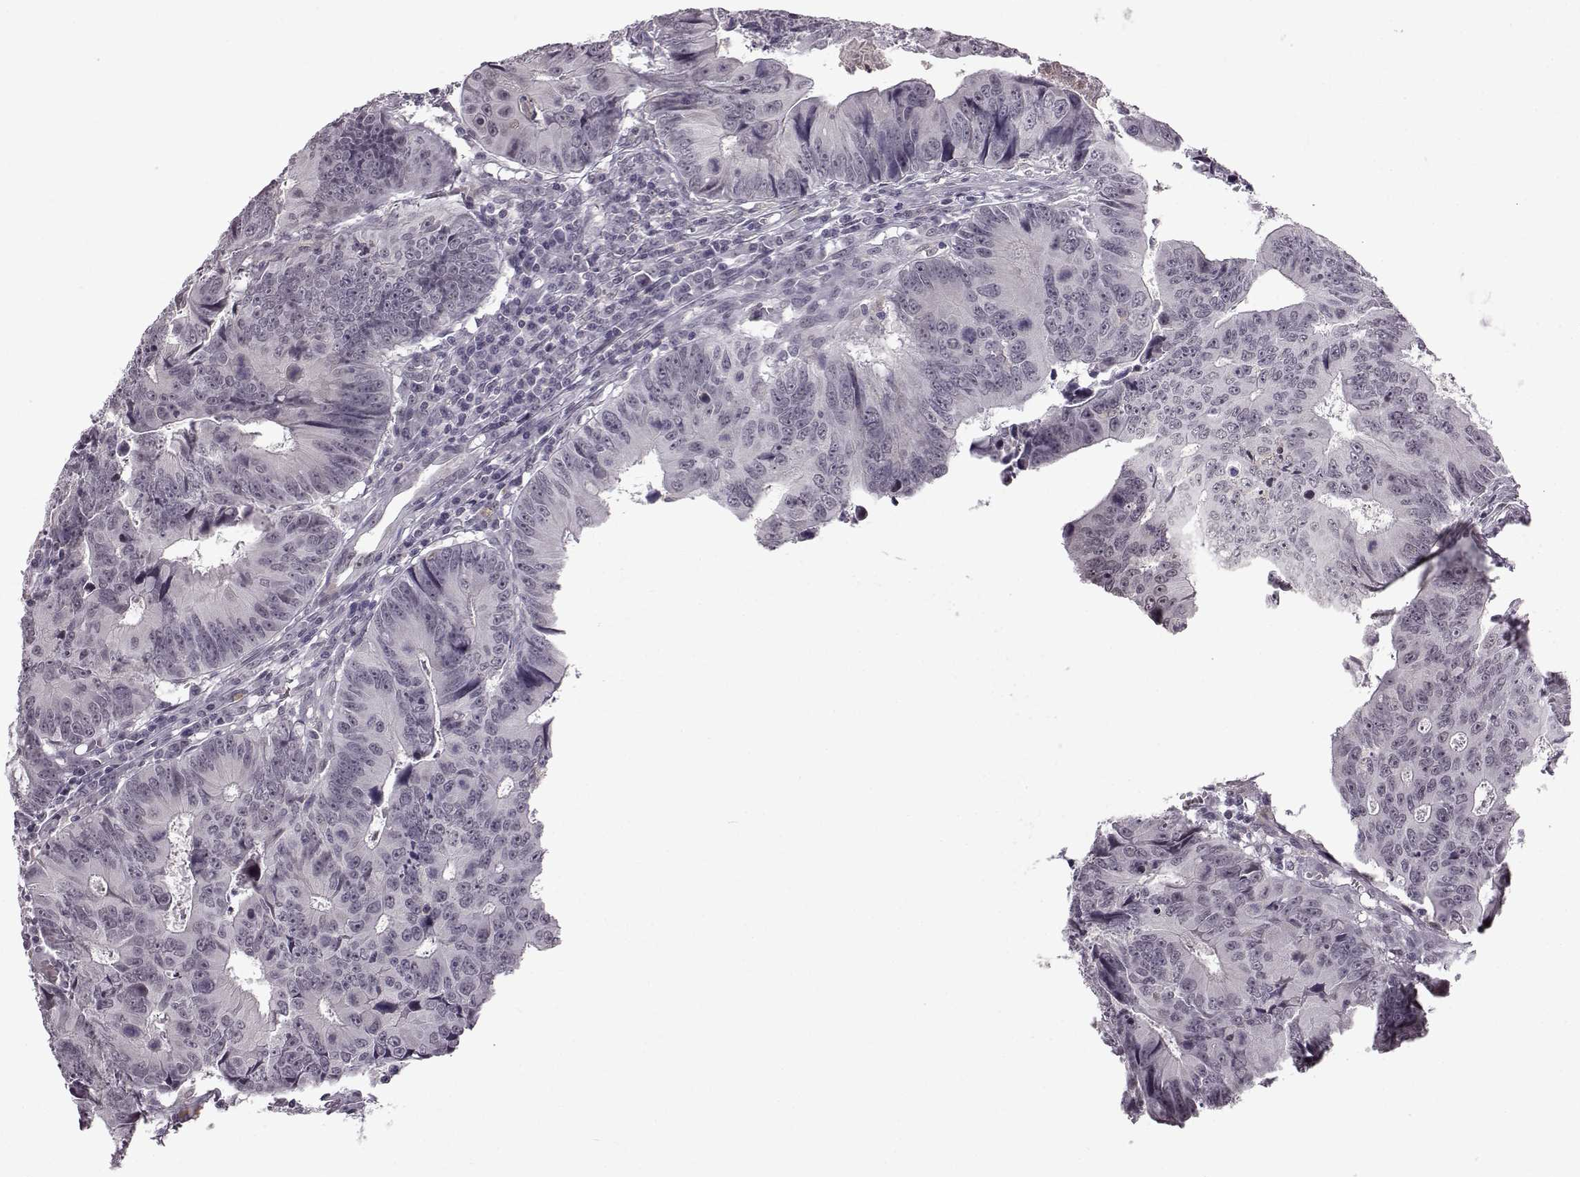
{"staining": {"intensity": "negative", "quantity": "none", "location": "none"}, "tissue": "colorectal cancer", "cell_type": "Tumor cells", "image_type": "cancer", "snomed": [{"axis": "morphology", "description": "Adenocarcinoma, NOS"}, {"axis": "topography", "description": "Colon"}], "caption": "A high-resolution image shows IHC staining of colorectal cancer (adenocarcinoma), which displays no significant expression in tumor cells.", "gene": "SLC28A2", "patient": {"sex": "female", "age": 87}}